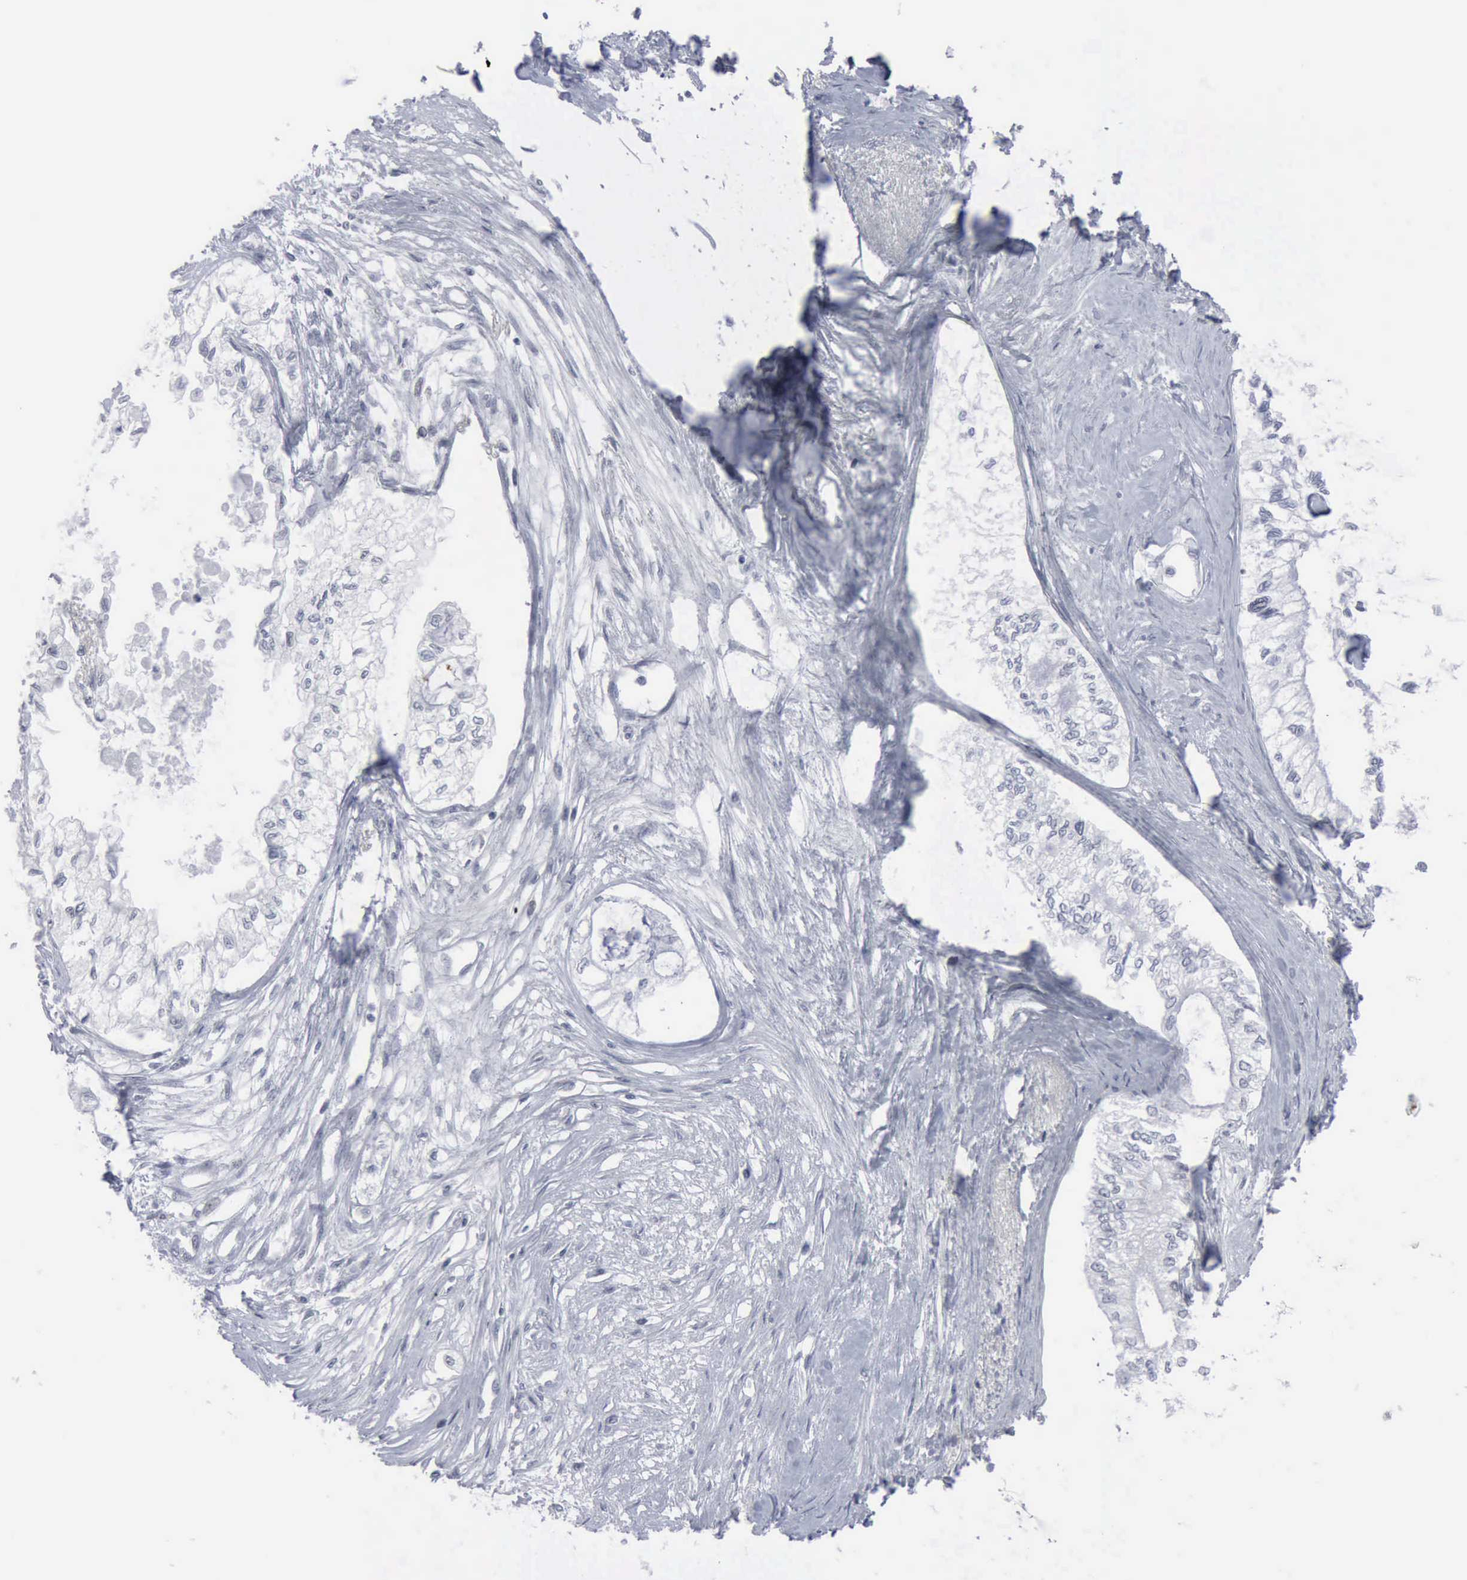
{"staining": {"intensity": "moderate", "quantity": ">75%", "location": "nuclear"}, "tissue": "pancreatic cancer", "cell_type": "Tumor cells", "image_type": "cancer", "snomed": [{"axis": "morphology", "description": "Adenocarcinoma, NOS"}, {"axis": "topography", "description": "Pancreas"}], "caption": "There is medium levels of moderate nuclear expression in tumor cells of pancreatic cancer (adenocarcinoma), as demonstrated by immunohistochemical staining (brown color).", "gene": "XPA", "patient": {"sex": "male", "age": 79}}